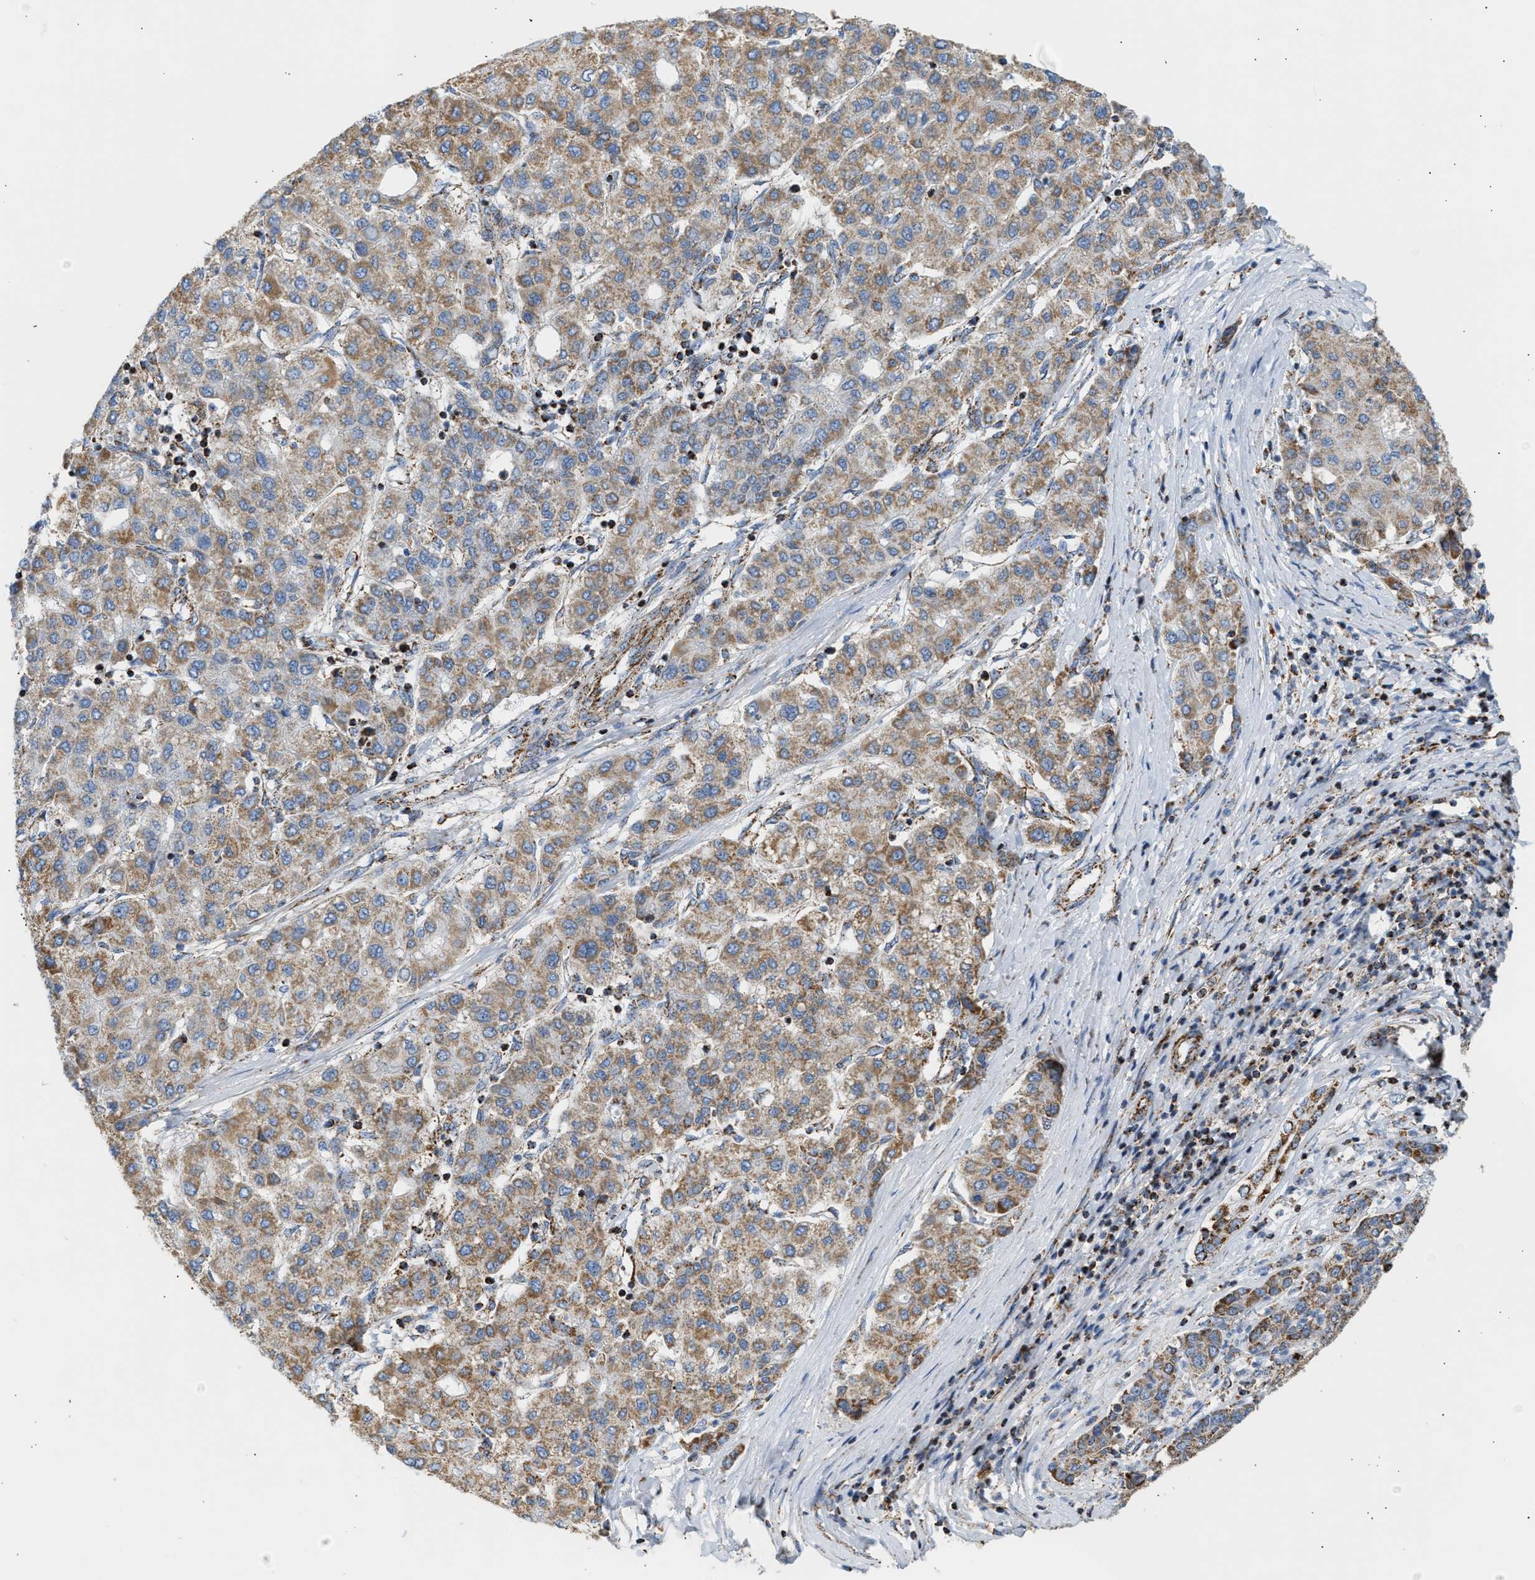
{"staining": {"intensity": "moderate", "quantity": ">75%", "location": "cytoplasmic/membranous"}, "tissue": "liver cancer", "cell_type": "Tumor cells", "image_type": "cancer", "snomed": [{"axis": "morphology", "description": "Carcinoma, Hepatocellular, NOS"}, {"axis": "topography", "description": "Liver"}], "caption": "Hepatocellular carcinoma (liver) was stained to show a protein in brown. There is medium levels of moderate cytoplasmic/membranous expression in approximately >75% of tumor cells. Ihc stains the protein of interest in brown and the nuclei are stained blue.", "gene": "OGDH", "patient": {"sex": "male", "age": 65}}